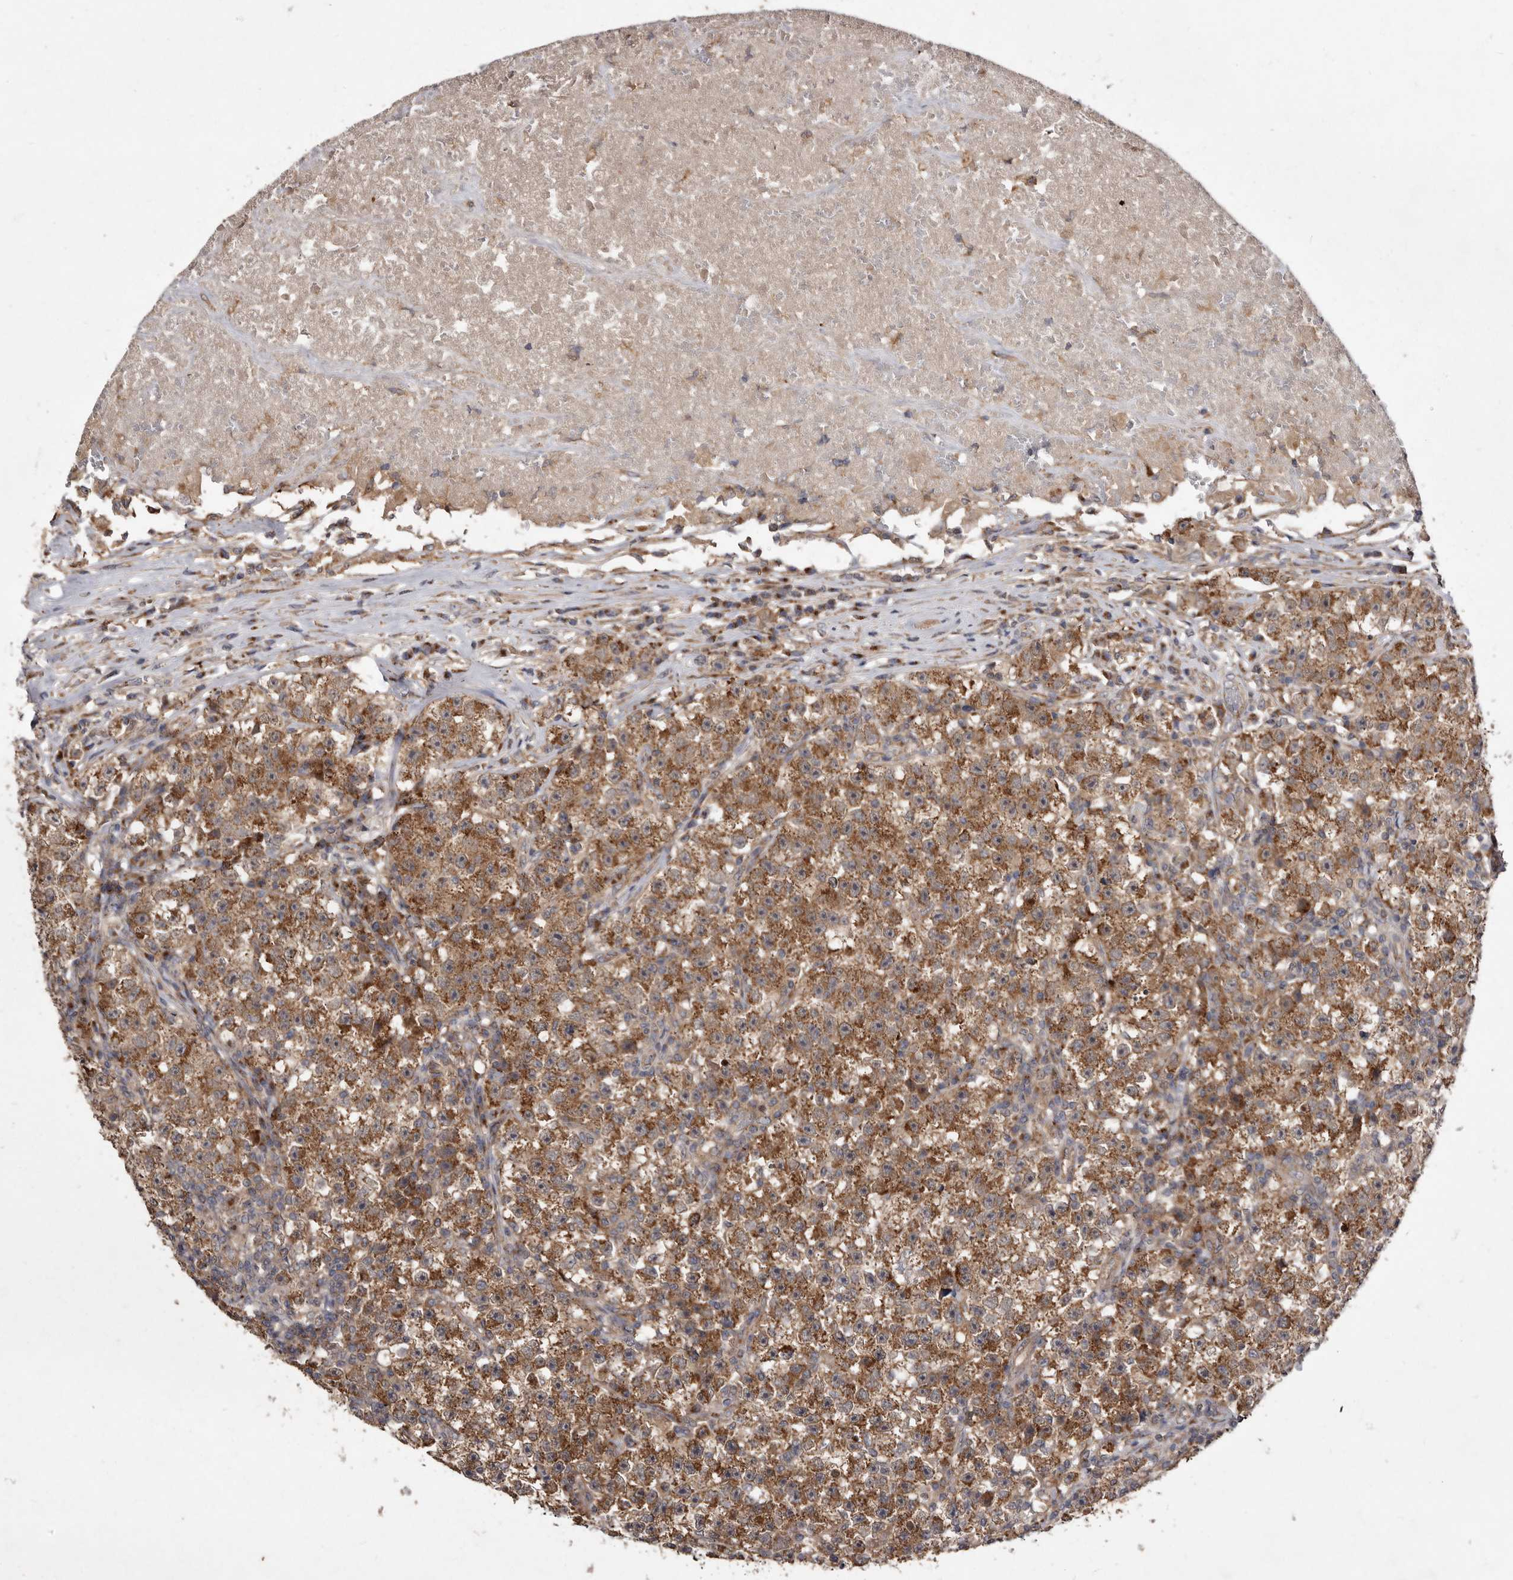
{"staining": {"intensity": "moderate", "quantity": ">75%", "location": "cytoplasmic/membranous"}, "tissue": "testis cancer", "cell_type": "Tumor cells", "image_type": "cancer", "snomed": [{"axis": "morphology", "description": "Seminoma, NOS"}, {"axis": "topography", "description": "Testis"}], "caption": "Immunohistochemistry (IHC) photomicrograph of neoplastic tissue: testis cancer (seminoma) stained using immunohistochemistry (IHC) reveals medium levels of moderate protein expression localized specifically in the cytoplasmic/membranous of tumor cells, appearing as a cytoplasmic/membranous brown color.", "gene": "FLAD1", "patient": {"sex": "male", "age": 22}}